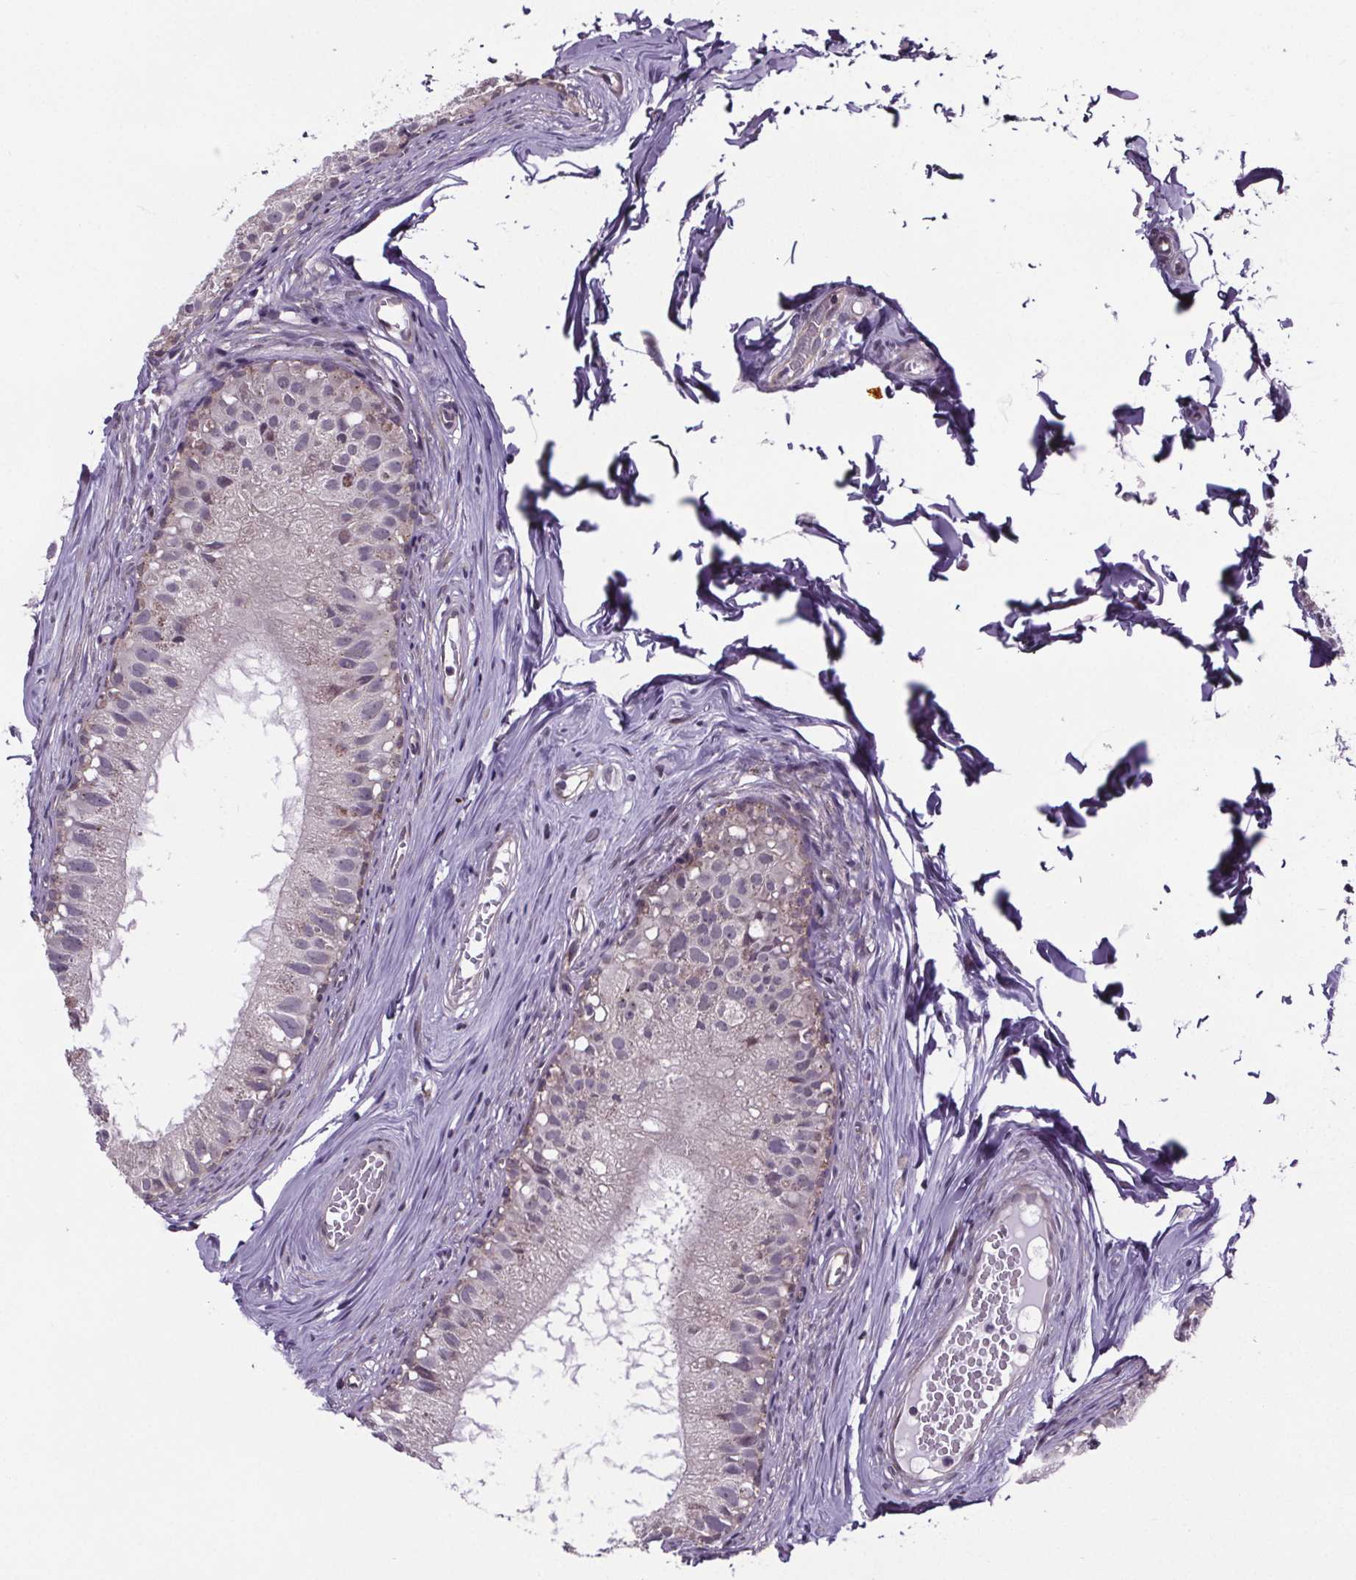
{"staining": {"intensity": "negative", "quantity": "none", "location": "none"}, "tissue": "epididymis", "cell_type": "Glandular cells", "image_type": "normal", "snomed": [{"axis": "morphology", "description": "Normal tissue, NOS"}, {"axis": "topography", "description": "Epididymis"}], "caption": "Immunohistochemistry of normal human epididymis exhibits no expression in glandular cells. The staining is performed using DAB brown chromogen with nuclei counter-stained in using hematoxylin.", "gene": "TTC12", "patient": {"sex": "male", "age": 45}}